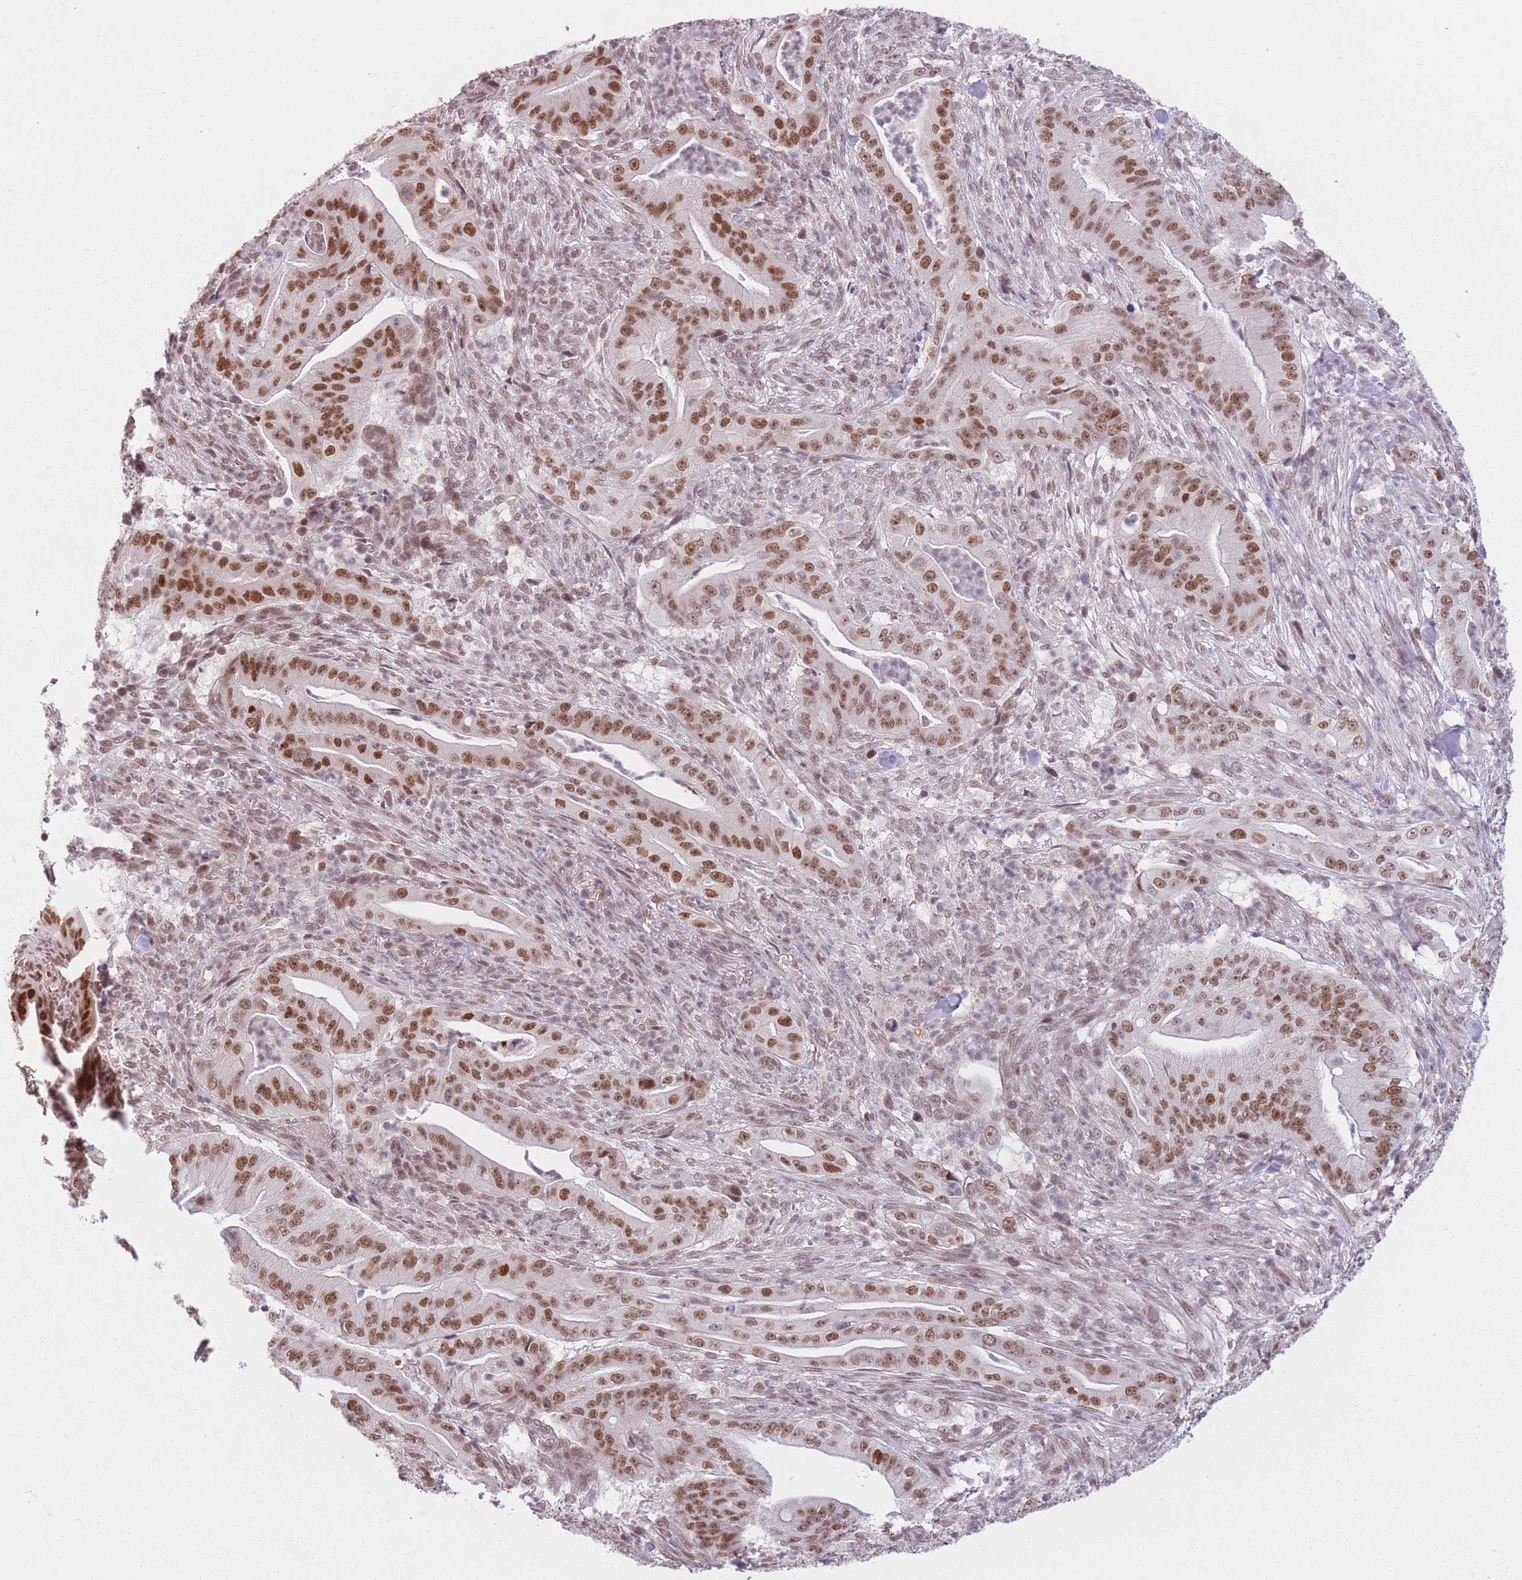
{"staining": {"intensity": "strong", "quantity": ">75%", "location": "nuclear"}, "tissue": "pancreatic cancer", "cell_type": "Tumor cells", "image_type": "cancer", "snomed": [{"axis": "morphology", "description": "Adenocarcinoma, NOS"}, {"axis": "topography", "description": "Pancreas"}], "caption": "Immunohistochemical staining of human pancreatic adenocarcinoma exhibits high levels of strong nuclear protein staining in approximately >75% of tumor cells.", "gene": "SUPT6H", "patient": {"sex": "male", "age": 71}}